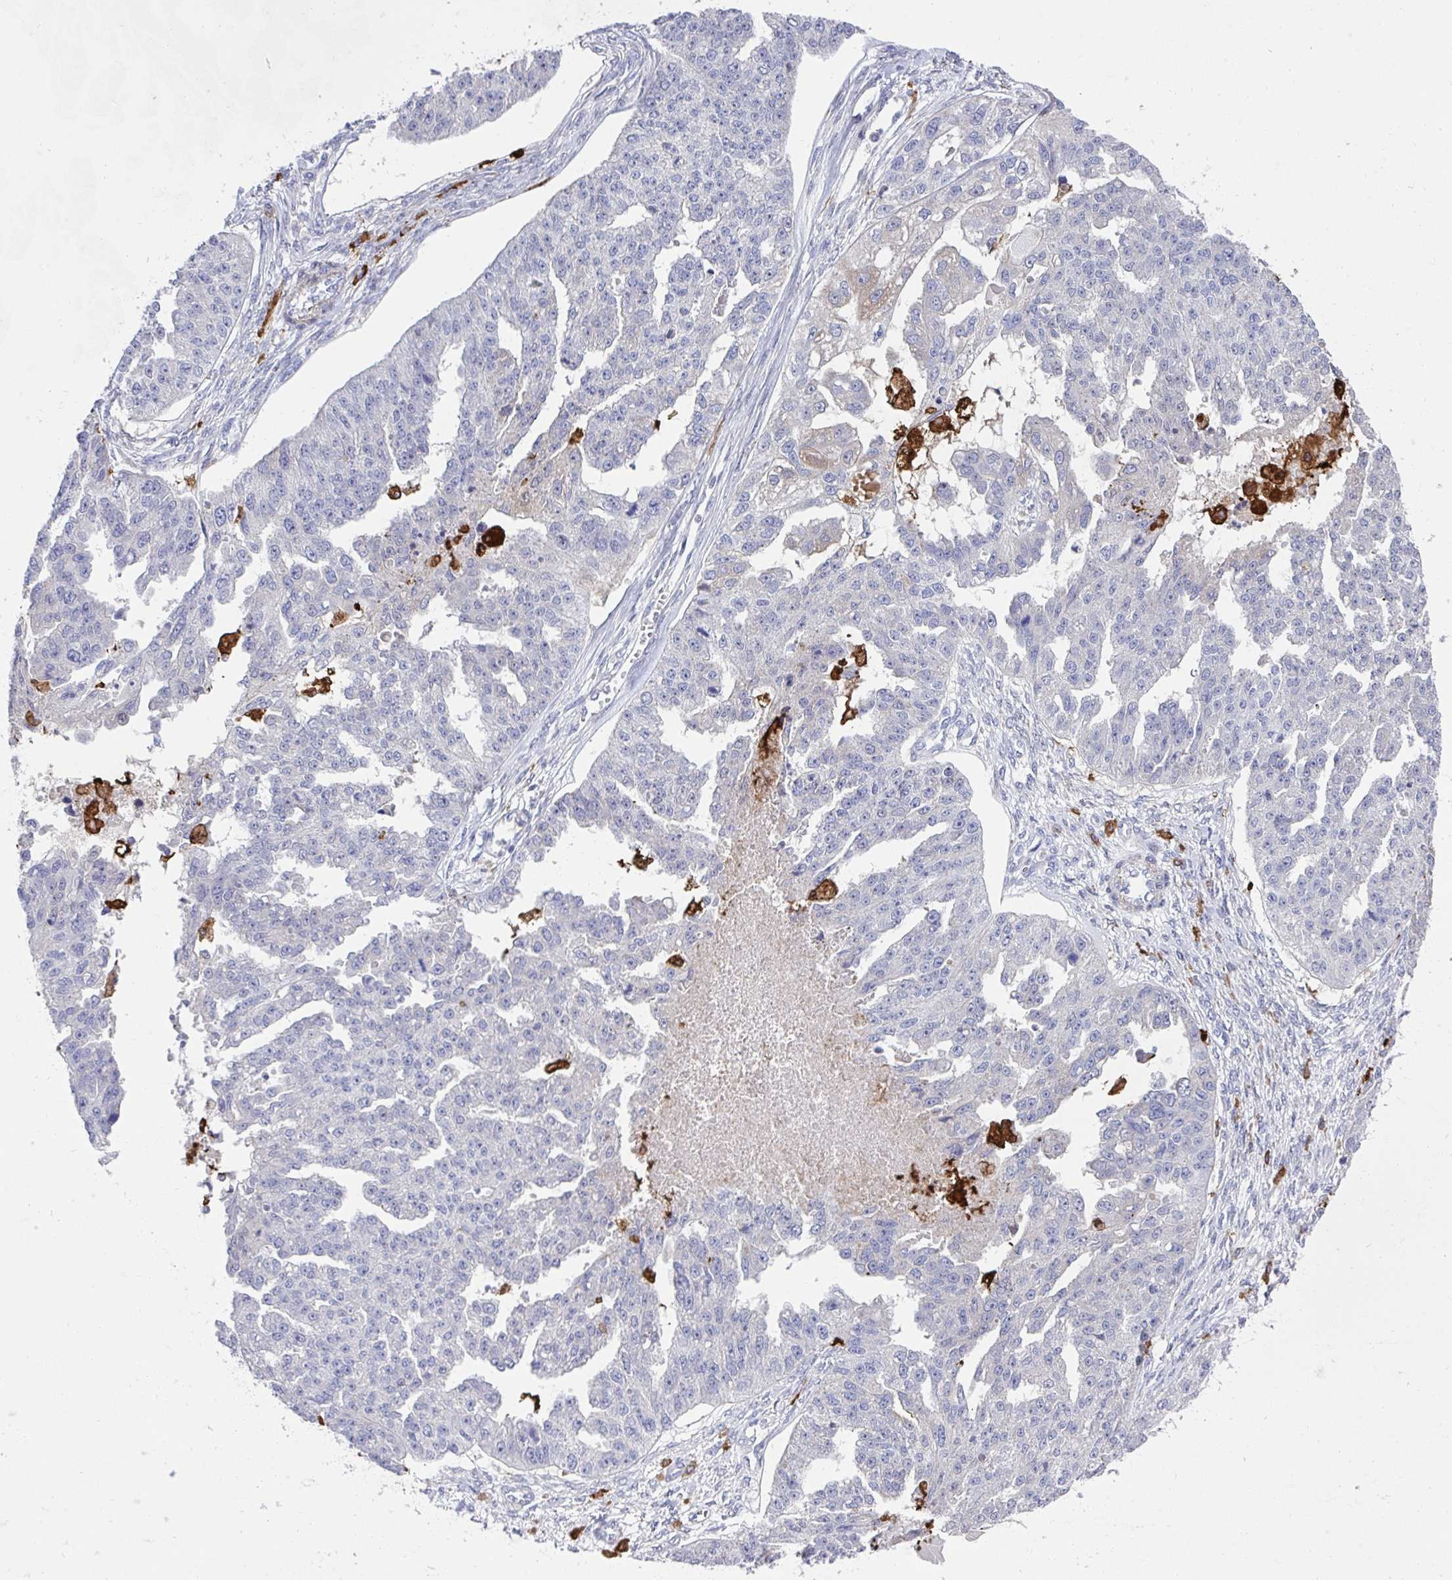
{"staining": {"intensity": "negative", "quantity": "none", "location": "none"}, "tissue": "ovarian cancer", "cell_type": "Tumor cells", "image_type": "cancer", "snomed": [{"axis": "morphology", "description": "Cystadenocarcinoma, serous, NOS"}, {"axis": "topography", "description": "Ovary"}], "caption": "The histopathology image shows no staining of tumor cells in ovarian cancer.", "gene": "FBXL13", "patient": {"sex": "female", "age": 58}}